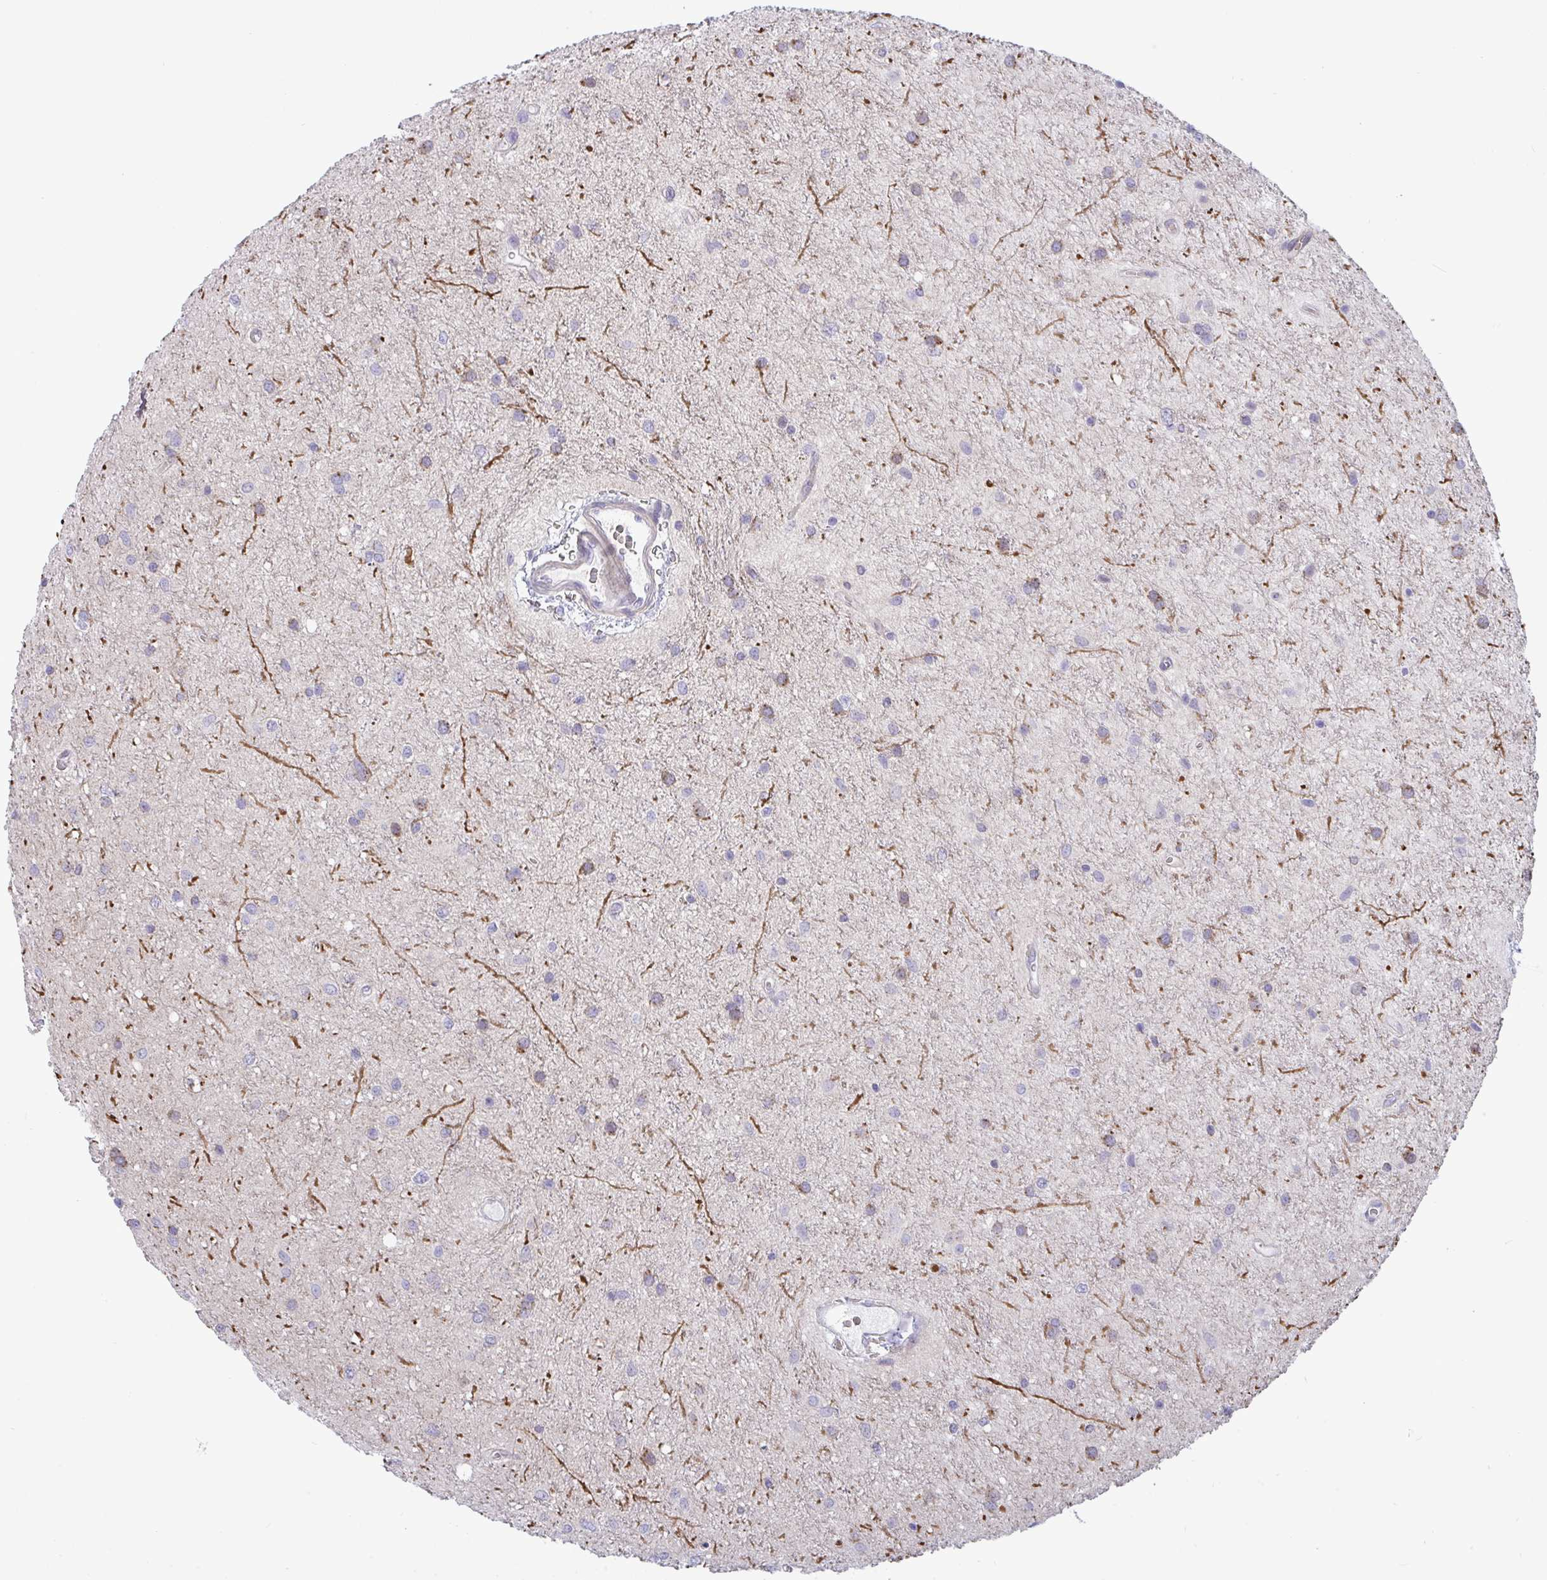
{"staining": {"intensity": "weak", "quantity": "25%-75%", "location": "cytoplasmic/membranous"}, "tissue": "glioma", "cell_type": "Tumor cells", "image_type": "cancer", "snomed": [{"axis": "morphology", "description": "Glioma, malignant, Low grade"}, {"axis": "topography", "description": "Cerebellum"}], "caption": "DAB (3,3'-diaminobenzidine) immunohistochemical staining of glioma exhibits weak cytoplasmic/membranous protein expression in approximately 25%-75% of tumor cells.", "gene": "NTN1", "patient": {"sex": "female", "age": 5}}